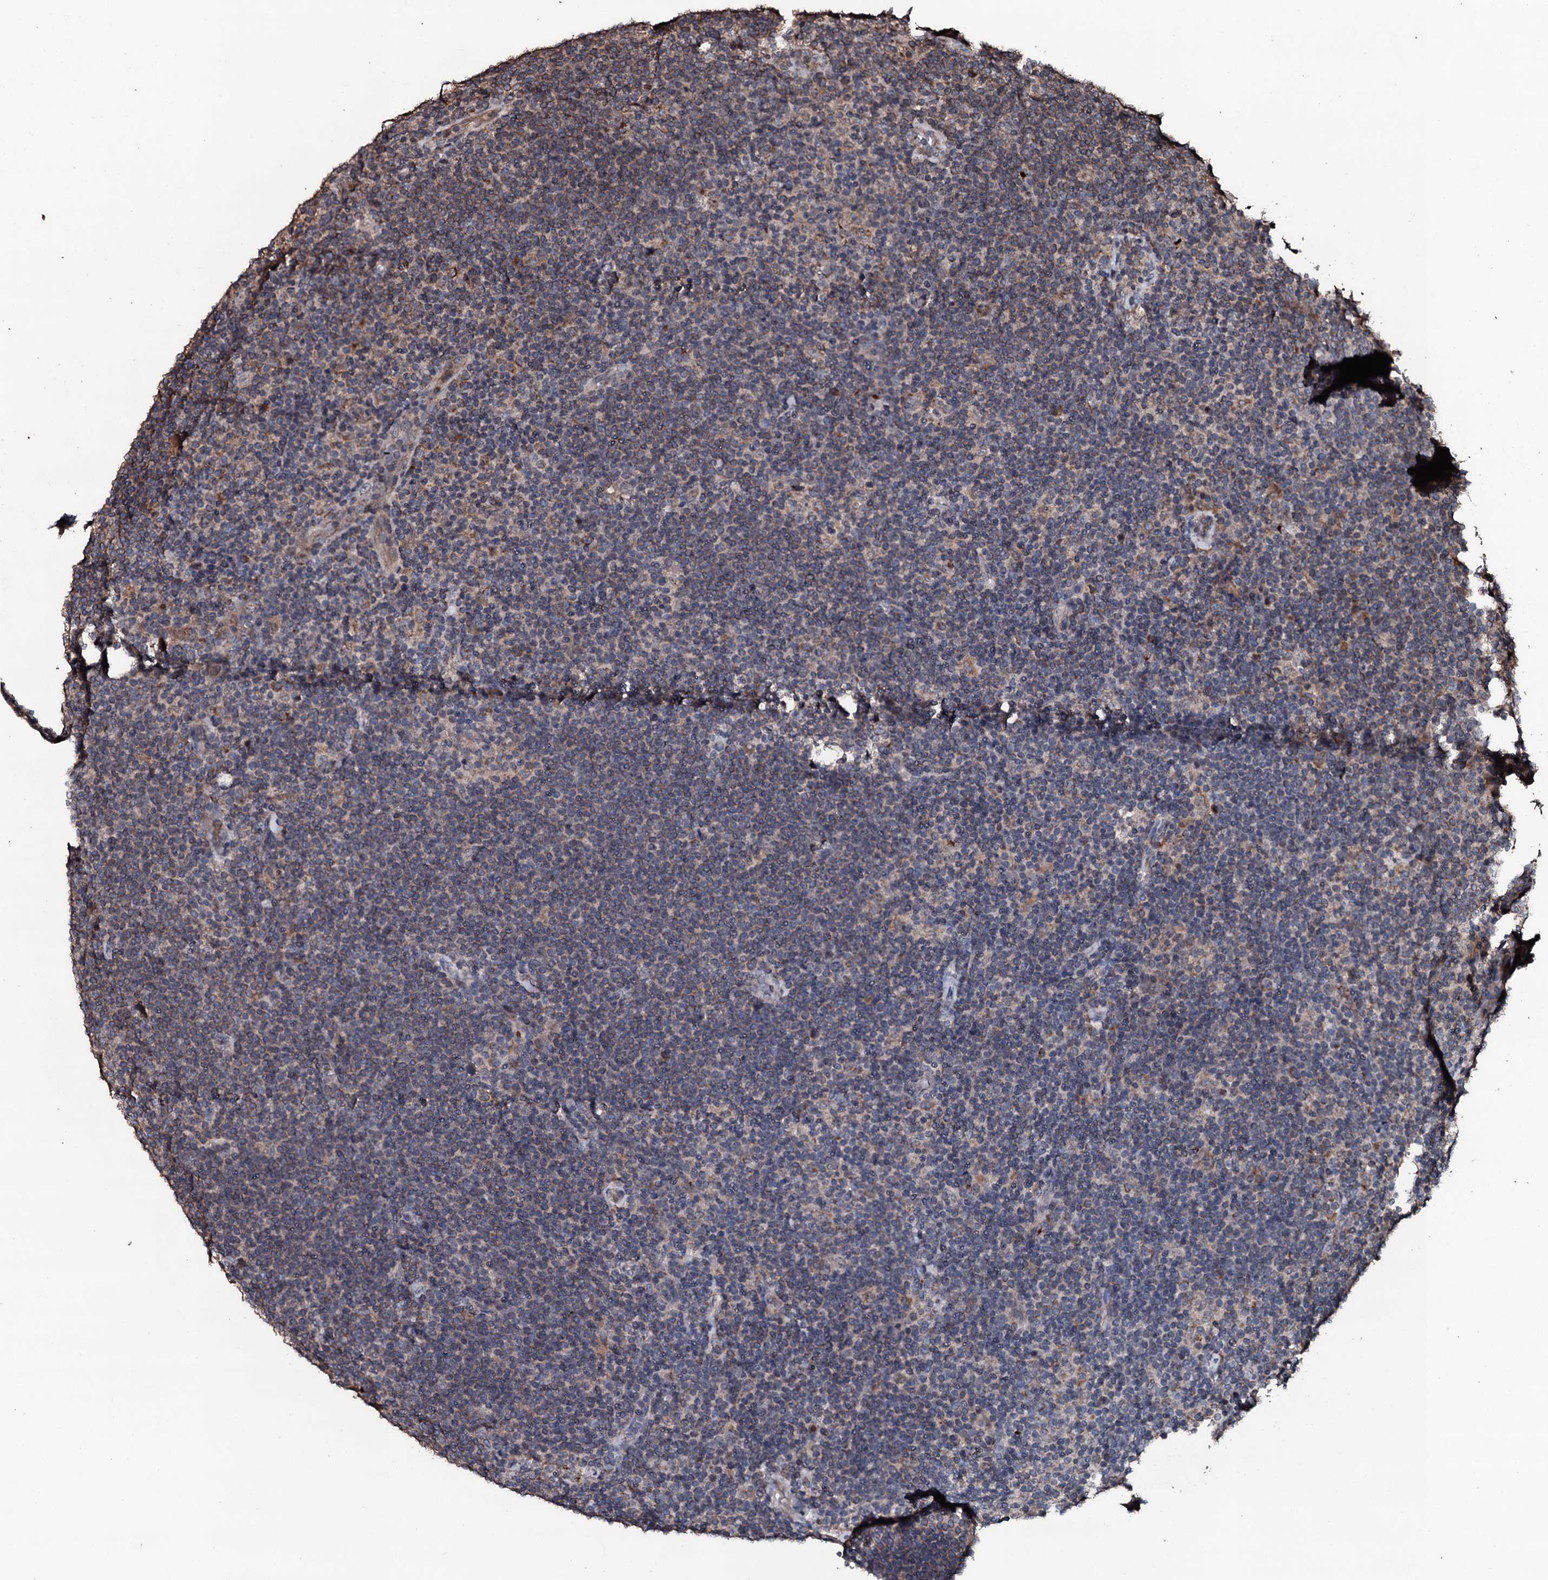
{"staining": {"intensity": "moderate", "quantity": "<25%", "location": "cytoplasmic/membranous"}, "tissue": "lymphoma", "cell_type": "Tumor cells", "image_type": "cancer", "snomed": [{"axis": "morphology", "description": "Hodgkin's disease, NOS"}, {"axis": "topography", "description": "Lymph node"}], "caption": "The histopathology image reveals immunohistochemical staining of lymphoma. There is moderate cytoplasmic/membranous expression is identified in approximately <25% of tumor cells. (DAB (3,3'-diaminobenzidine) IHC with brightfield microscopy, high magnification).", "gene": "SDHAF2", "patient": {"sex": "female", "age": 57}}